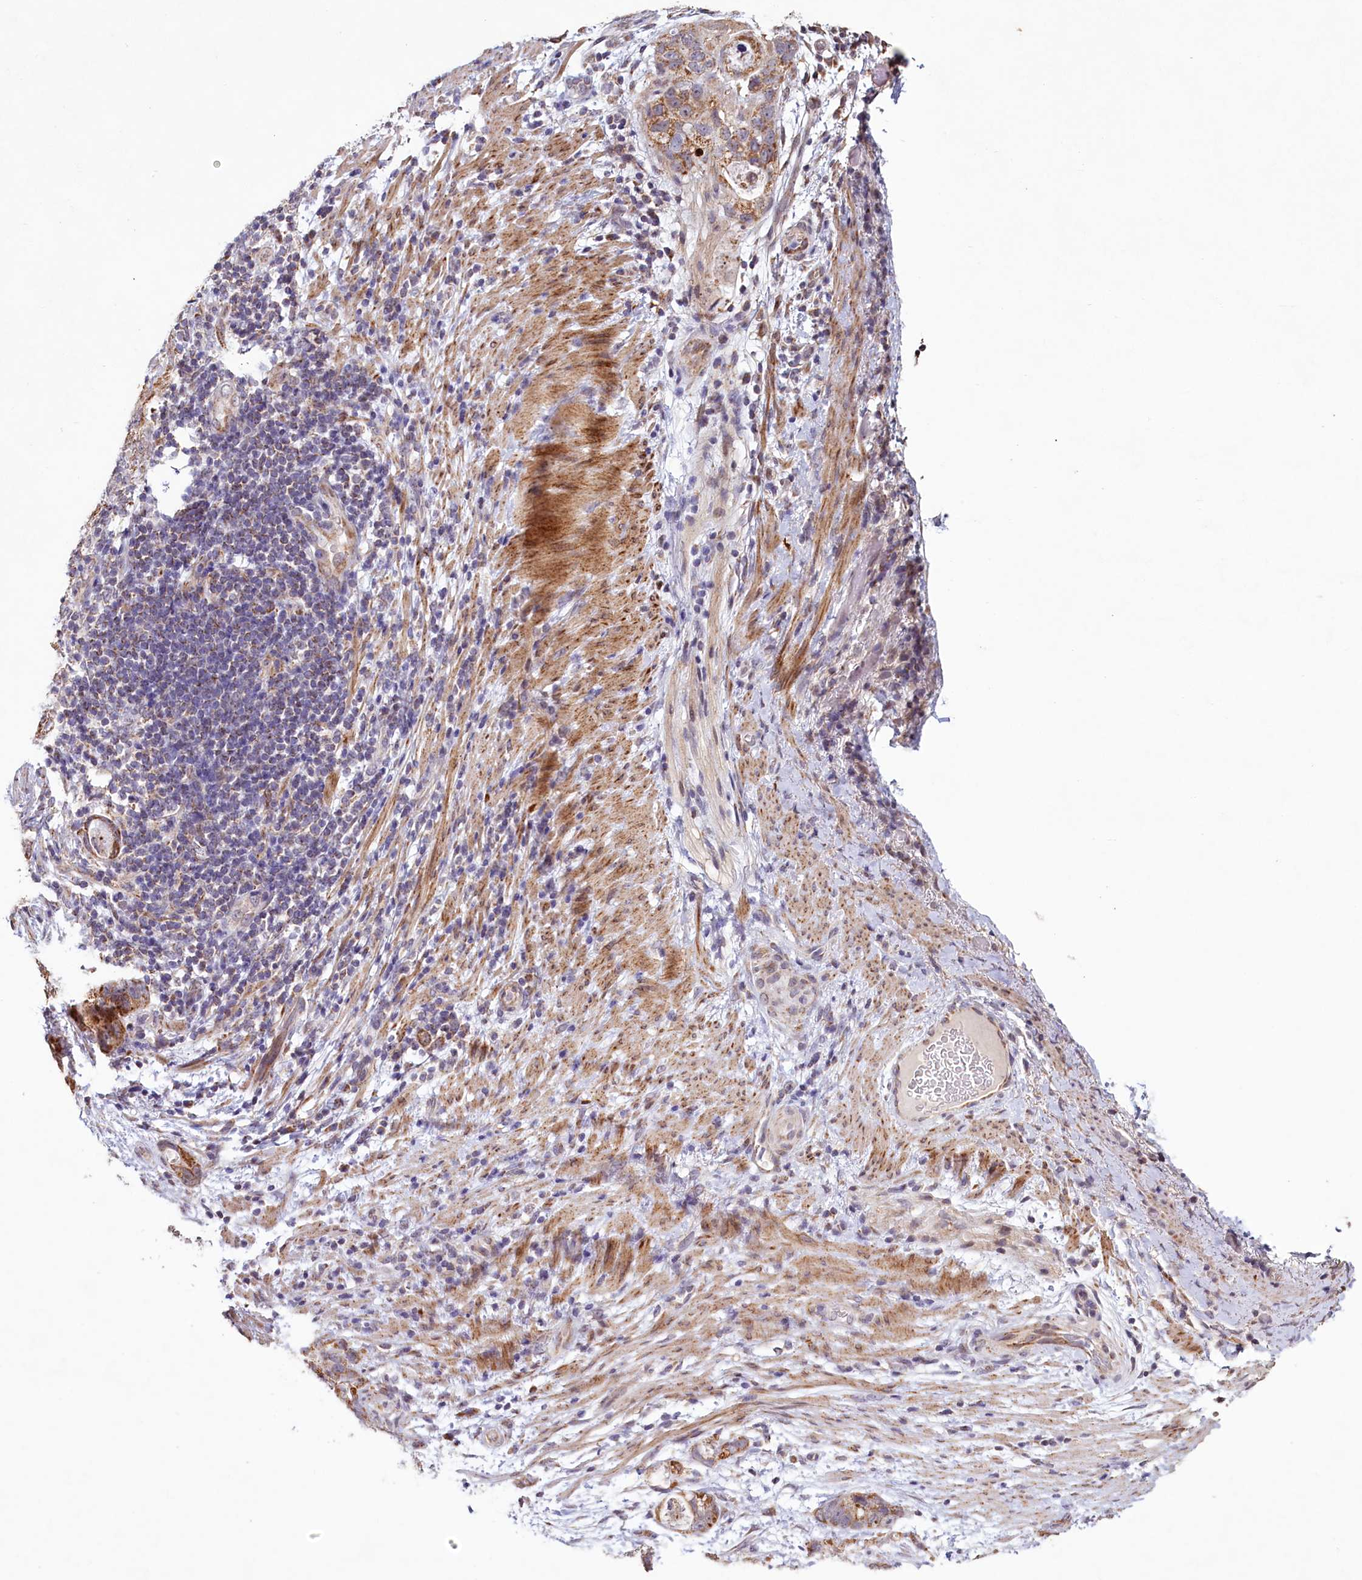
{"staining": {"intensity": "moderate", "quantity": ">75%", "location": "cytoplasmic/membranous"}, "tissue": "stomach cancer", "cell_type": "Tumor cells", "image_type": "cancer", "snomed": [{"axis": "morphology", "description": "Normal tissue, NOS"}, {"axis": "morphology", "description": "Adenocarcinoma, NOS"}, {"axis": "topography", "description": "Stomach"}], "caption": "Stomach cancer (adenocarcinoma) stained for a protein shows moderate cytoplasmic/membranous positivity in tumor cells. The staining was performed using DAB (3,3'-diaminobenzidine) to visualize the protein expression in brown, while the nuclei were stained in blue with hematoxylin (Magnification: 20x).", "gene": "PDE6D", "patient": {"sex": "female", "age": 89}}